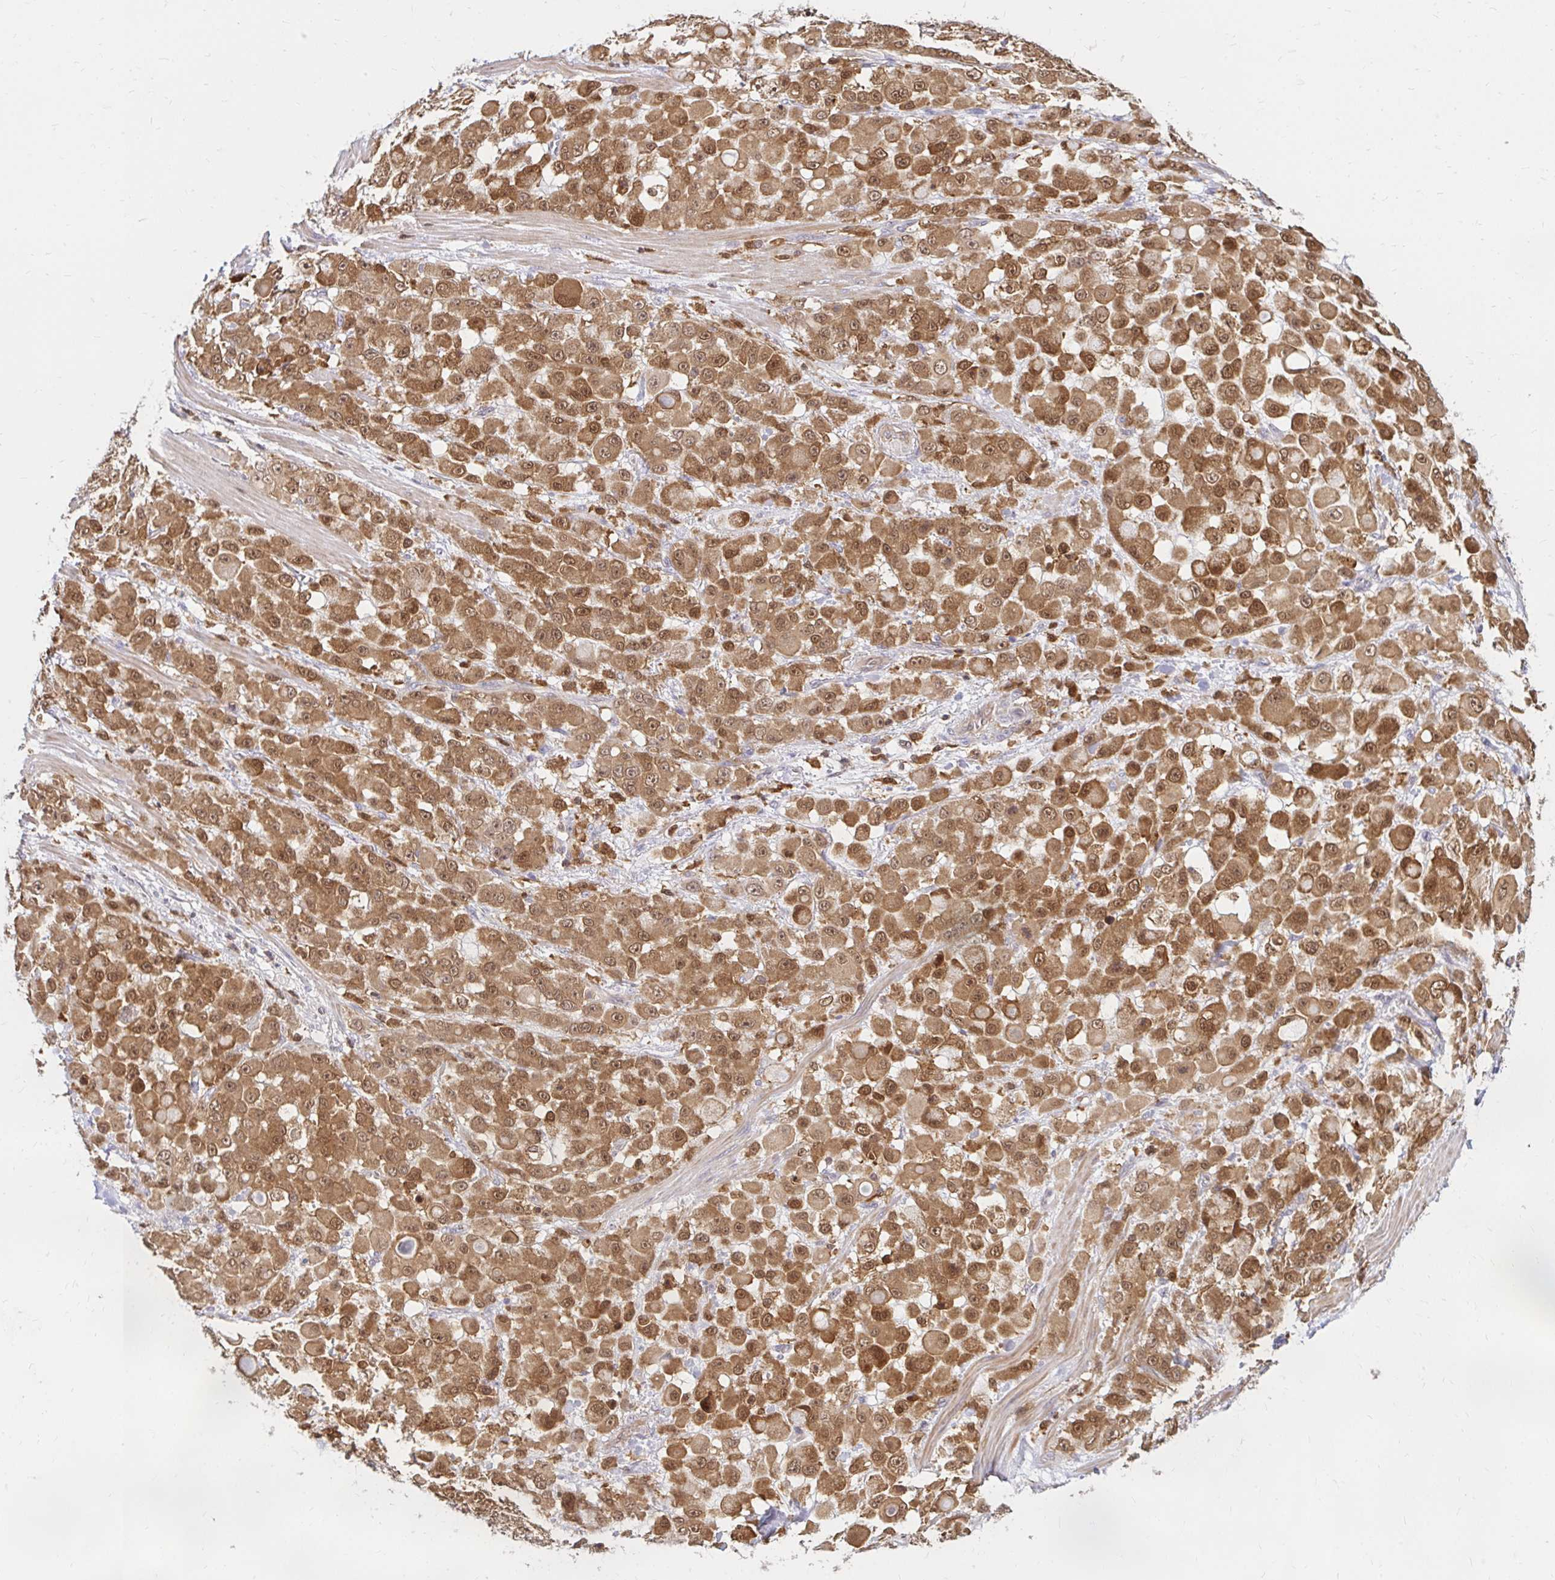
{"staining": {"intensity": "moderate", "quantity": ">75%", "location": "cytoplasmic/membranous,nuclear"}, "tissue": "stomach cancer", "cell_type": "Tumor cells", "image_type": "cancer", "snomed": [{"axis": "morphology", "description": "Adenocarcinoma, NOS"}, {"axis": "topography", "description": "Stomach"}], "caption": "Immunohistochemical staining of human stomach cancer (adenocarcinoma) demonstrates medium levels of moderate cytoplasmic/membranous and nuclear expression in about >75% of tumor cells. Nuclei are stained in blue.", "gene": "PYCARD", "patient": {"sex": "female", "age": 76}}